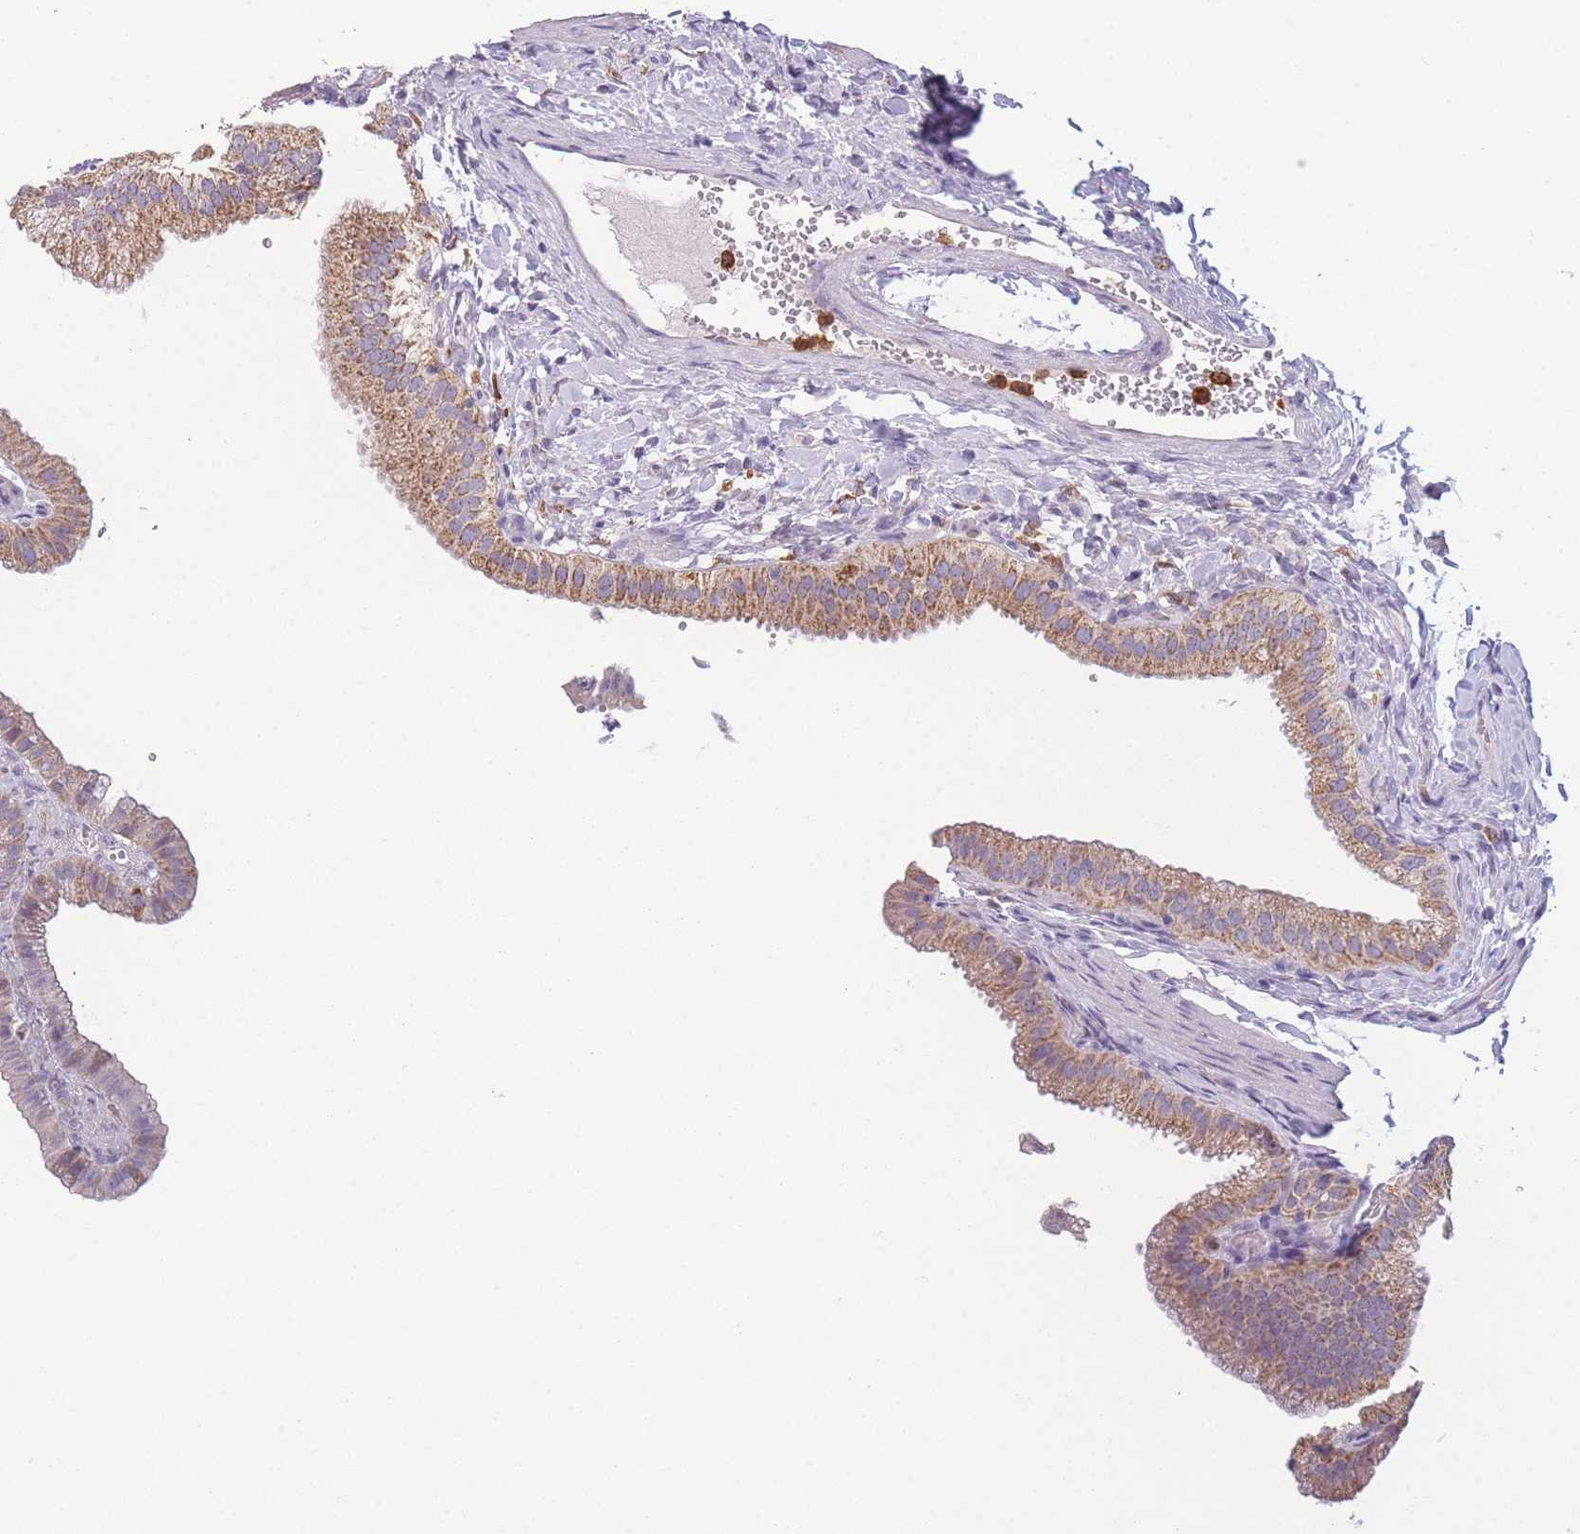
{"staining": {"intensity": "moderate", "quantity": ">75%", "location": "cytoplasmic/membranous"}, "tissue": "gallbladder", "cell_type": "Glandular cells", "image_type": "normal", "snomed": [{"axis": "morphology", "description": "Normal tissue, NOS"}, {"axis": "topography", "description": "Gallbladder"}], "caption": "High-power microscopy captured an immunohistochemistry photomicrograph of benign gallbladder, revealing moderate cytoplasmic/membranous staining in approximately >75% of glandular cells.", "gene": "PRAM1", "patient": {"sex": "female", "age": 61}}